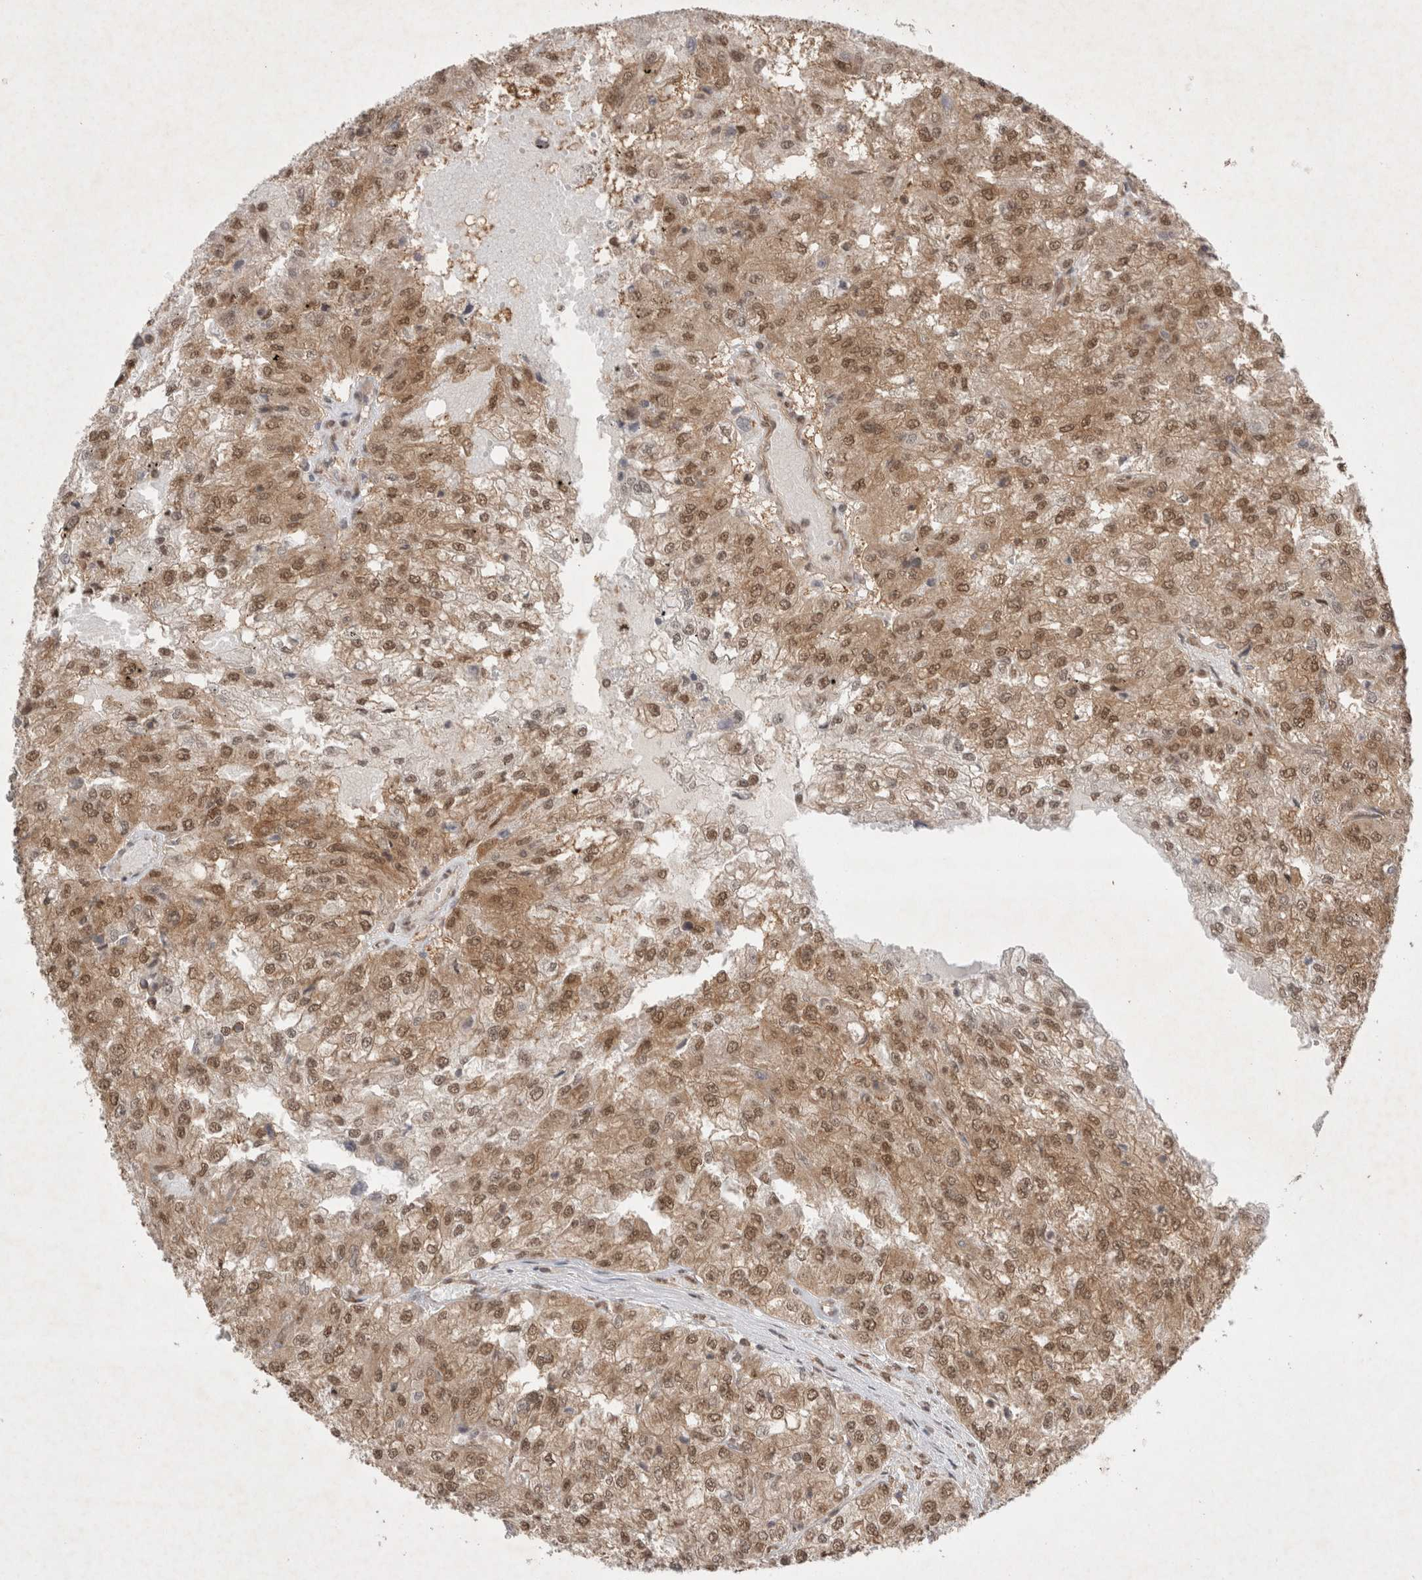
{"staining": {"intensity": "moderate", "quantity": ">75%", "location": "cytoplasmic/membranous,nuclear"}, "tissue": "renal cancer", "cell_type": "Tumor cells", "image_type": "cancer", "snomed": [{"axis": "morphology", "description": "Adenocarcinoma, NOS"}, {"axis": "topography", "description": "Kidney"}], "caption": "Protein staining shows moderate cytoplasmic/membranous and nuclear staining in about >75% of tumor cells in renal cancer. (DAB = brown stain, brightfield microscopy at high magnification).", "gene": "WIPF2", "patient": {"sex": "female", "age": 54}}